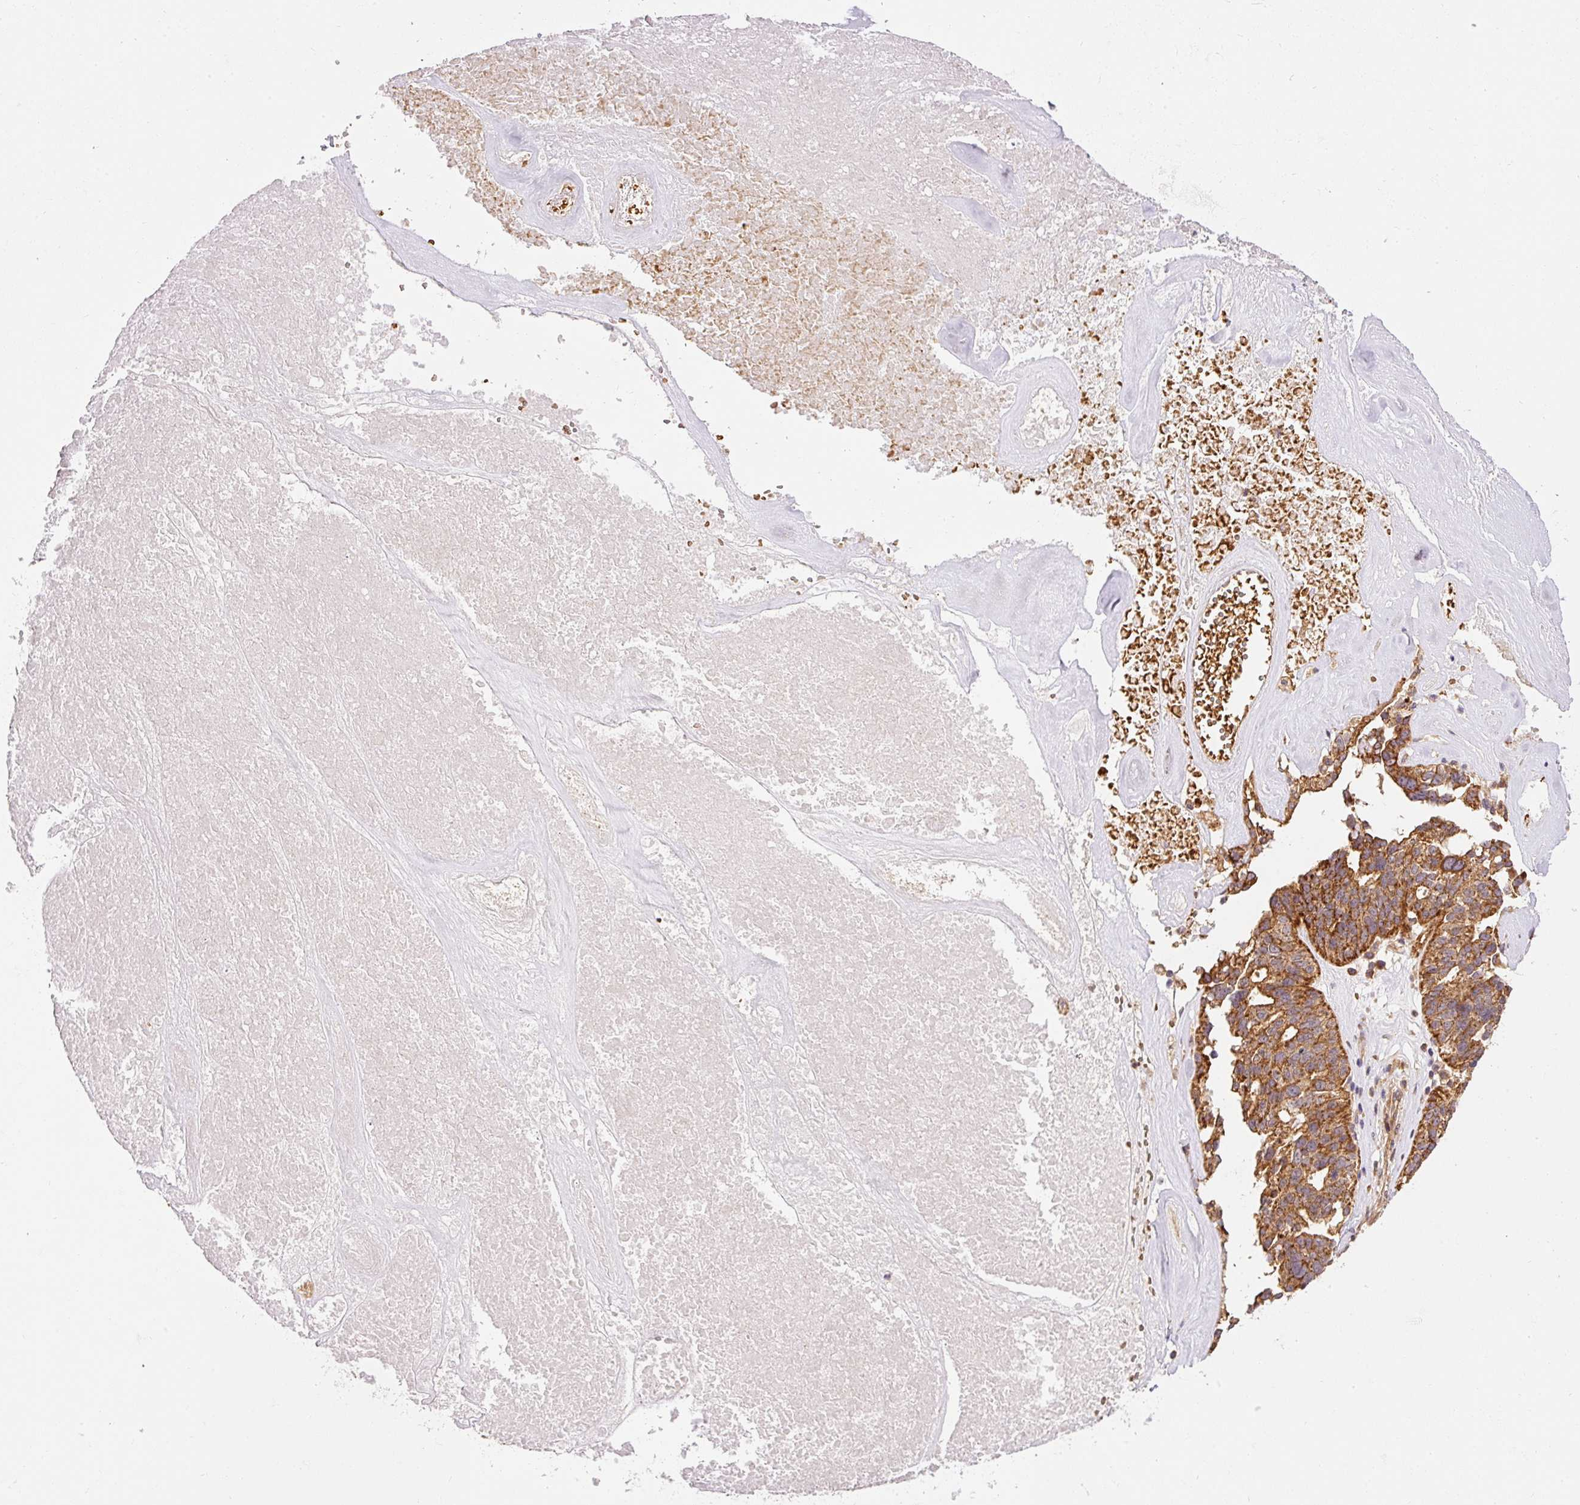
{"staining": {"intensity": "strong", "quantity": ">75%", "location": "cytoplasmic/membranous"}, "tissue": "ovarian cancer", "cell_type": "Tumor cells", "image_type": "cancer", "snomed": [{"axis": "morphology", "description": "Cystadenocarcinoma, serous, NOS"}, {"axis": "topography", "description": "Ovary"}], "caption": "Immunohistochemistry histopathology image of neoplastic tissue: human ovarian serous cystadenocarcinoma stained using immunohistochemistry (IHC) shows high levels of strong protein expression localized specifically in the cytoplasmic/membranous of tumor cells, appearing as a cytoplasmic/membranous brown color.", "gene": "ADCY4", "patient": {"sex": "female", "age": 59}}